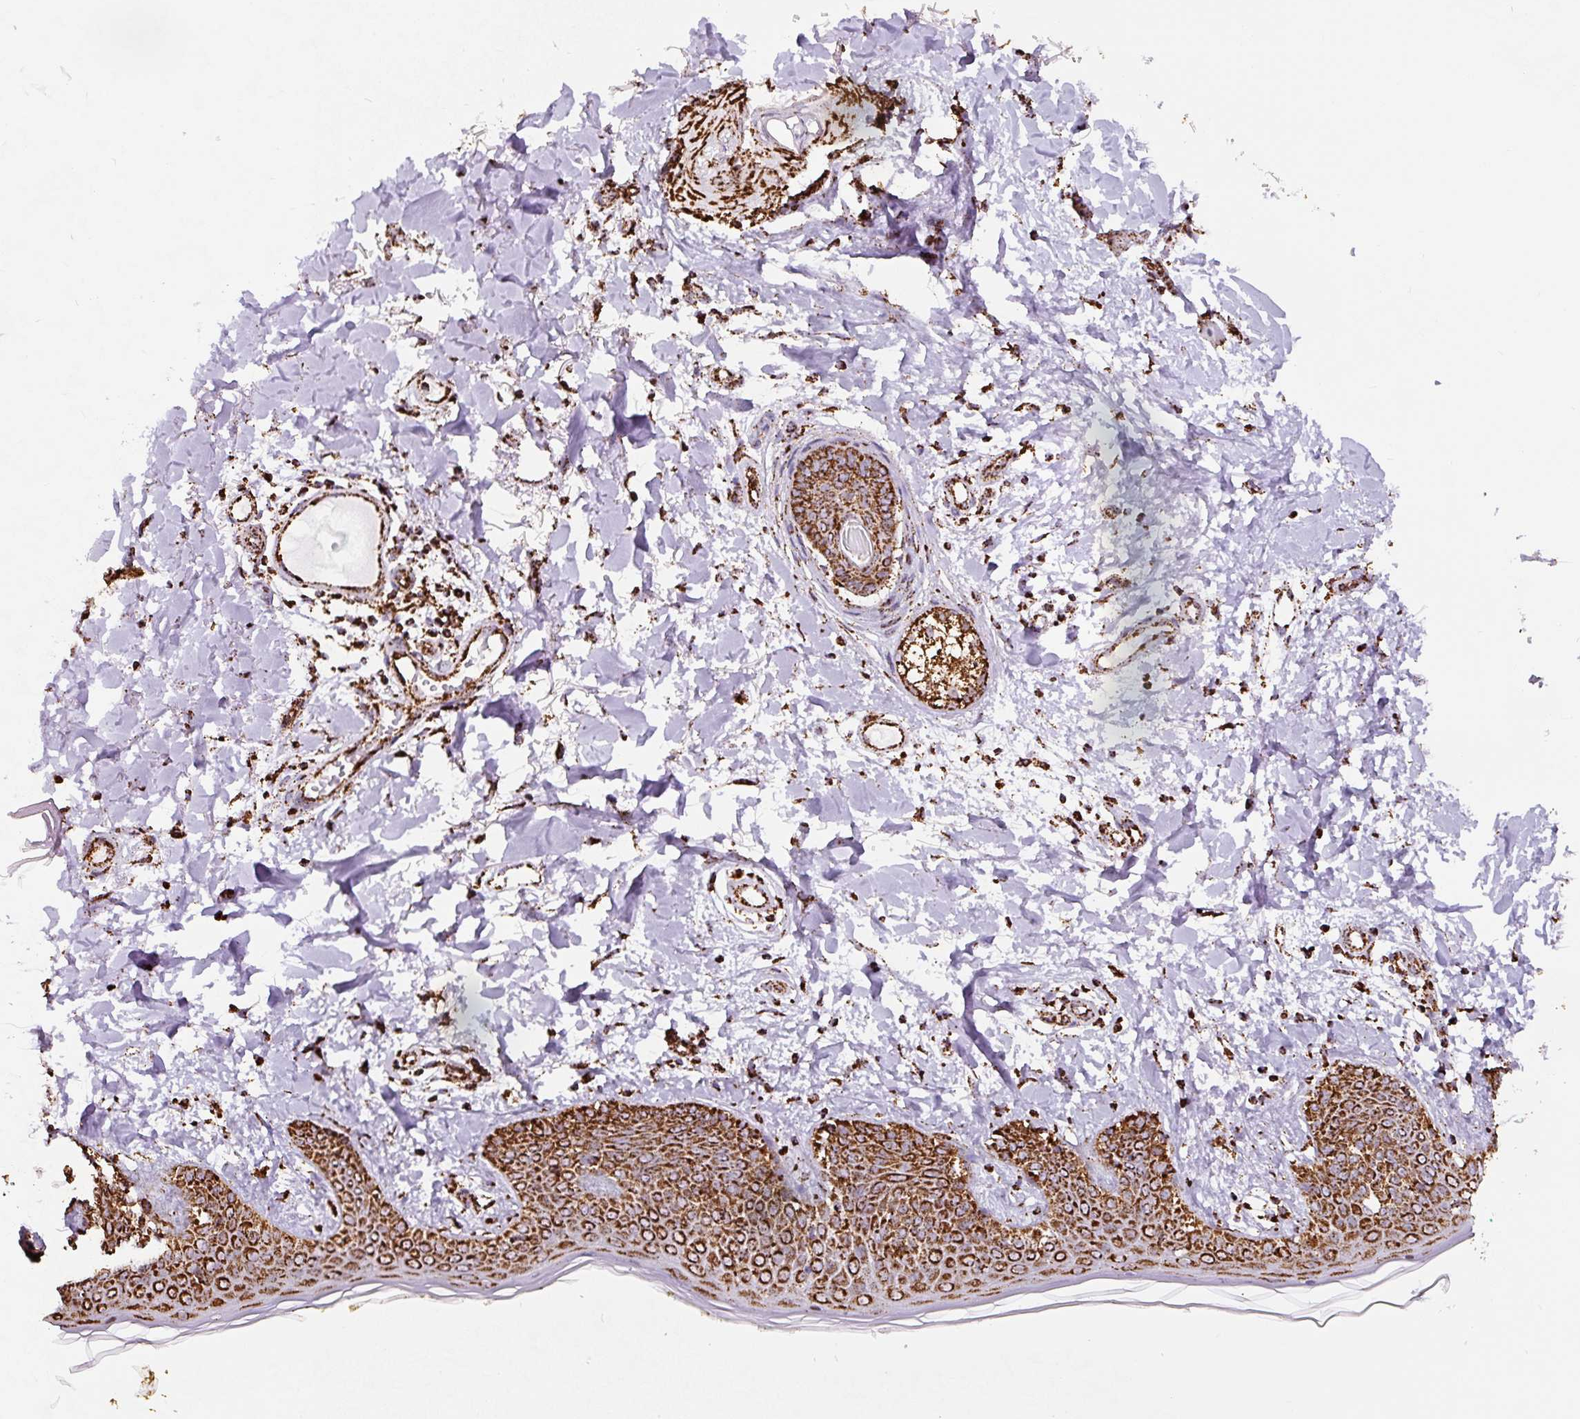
{"staining": {"intensity": "strong", "quantity": ">75%", "location": "cytoplasmic/membranous"}, "tissue": "skin", "cell_type": "Fibroblasts", "image_type": "normal", "snomed": [{"axis": "morphology", "description": "Normal tissue, NOS"}, {"axis": "topography", "description": "Skin"}], "caption": "Strong cytoplasmic/membranous protein staining is appreciated in approximately >75% of fibroblasts in skin. The staining was performed using DAB, with brown indicating positive protein expression. Nuclei are stained blue with hematoxylin.", "gene": "ATP5F1A", "patient": {"sex": "female", "age": 34}}